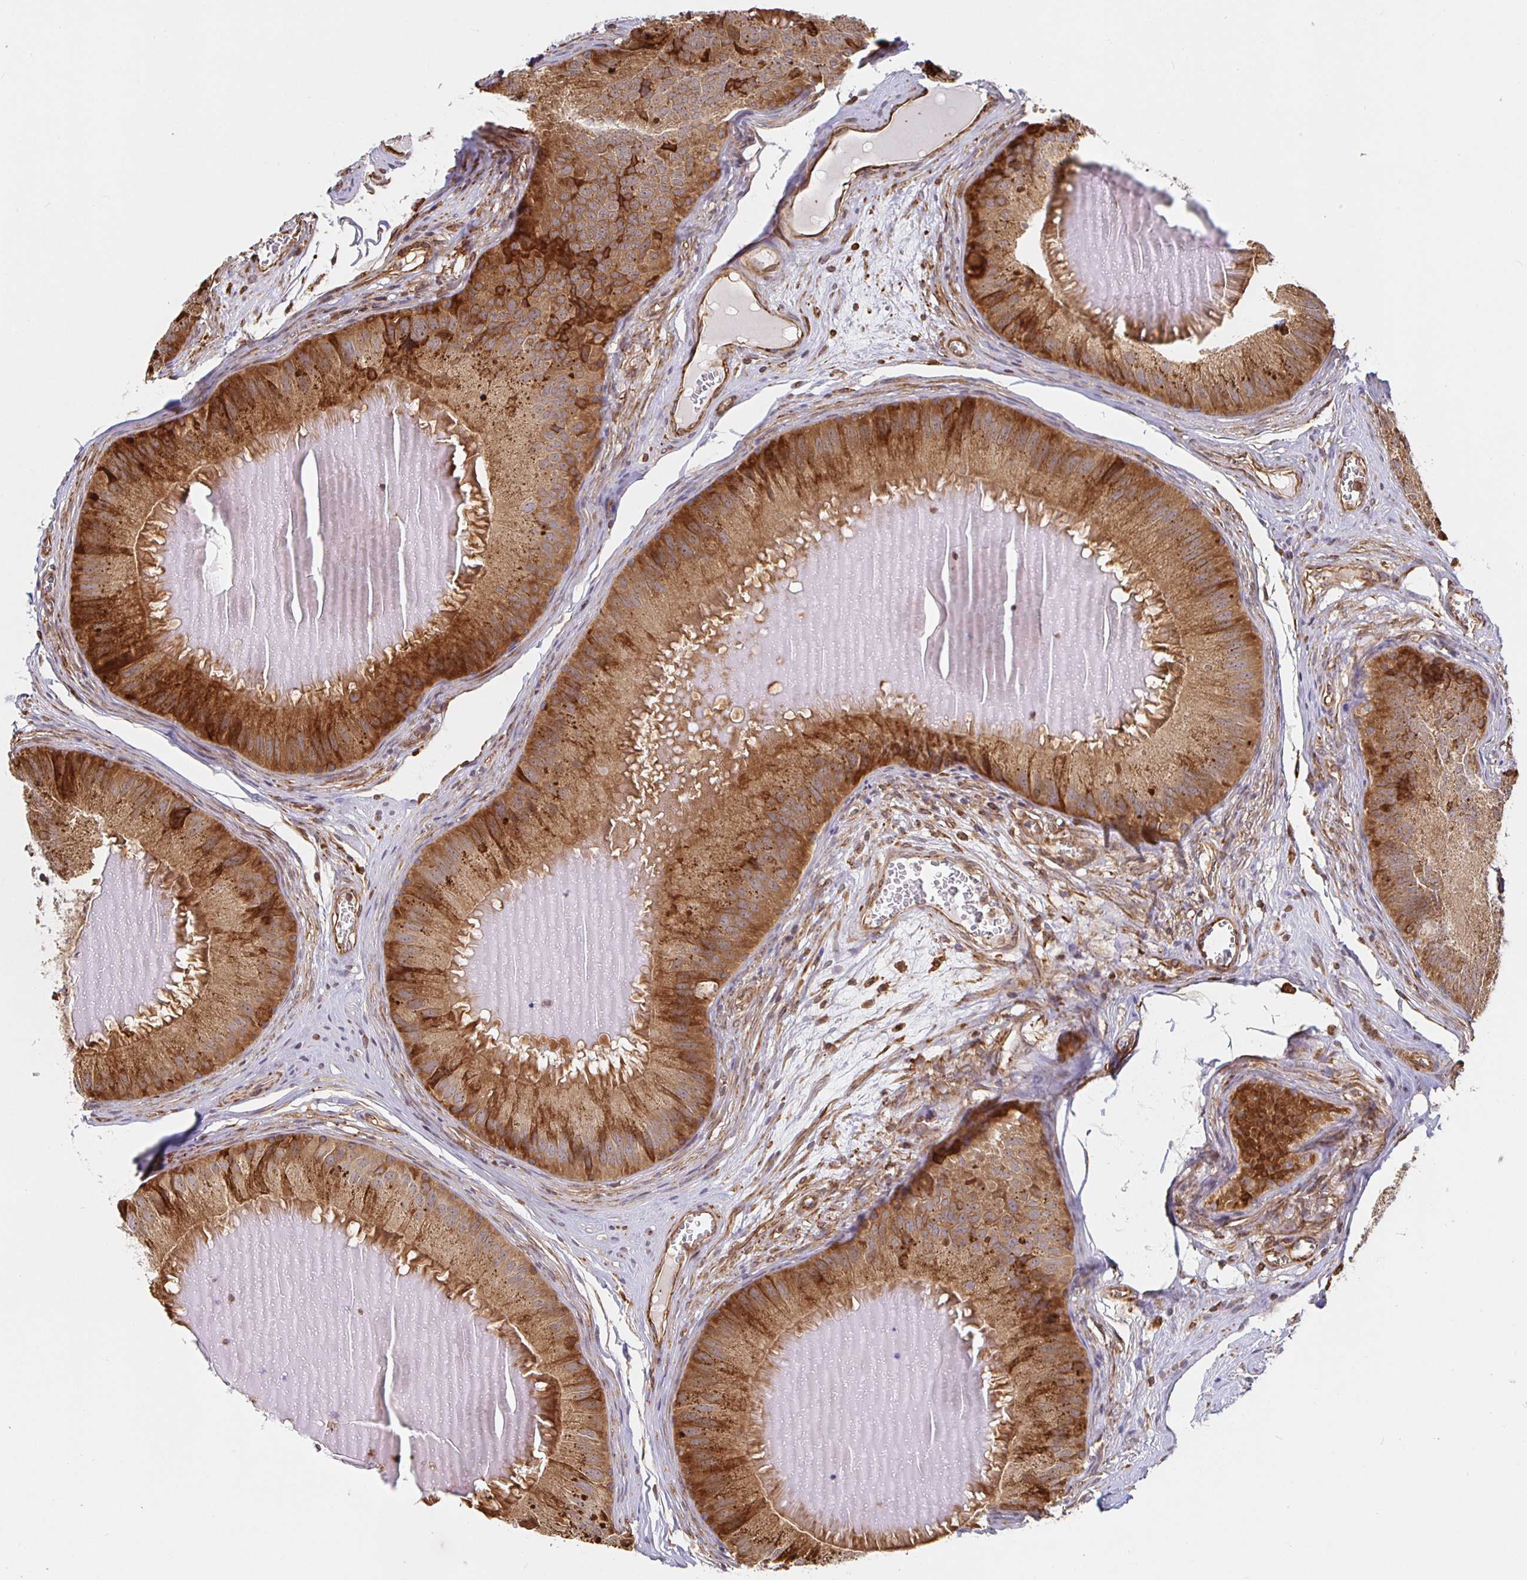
{"staining": {"intensity": "strong", "quantity": ">75%", "location": "cytoplasmic/membranous"}, "tissue": "epididymis", "cell_type": "Glandular cells", "image_type": "normal", "snomed": [{"axis": "morphology", "description": "Normal tissue, NOS"}, {"axis": "topography", "description": "Epididymis, spermatic cord, NOS"}], "caption": "This image displays immunohistochemistry (IHC) staining of unremarkable human epididymis, with high strong cytoplasmic/membranous staining in about >75% of glandular cells.", "gene": "STRAP", "patient": {"sex": "male", "age": 39}}